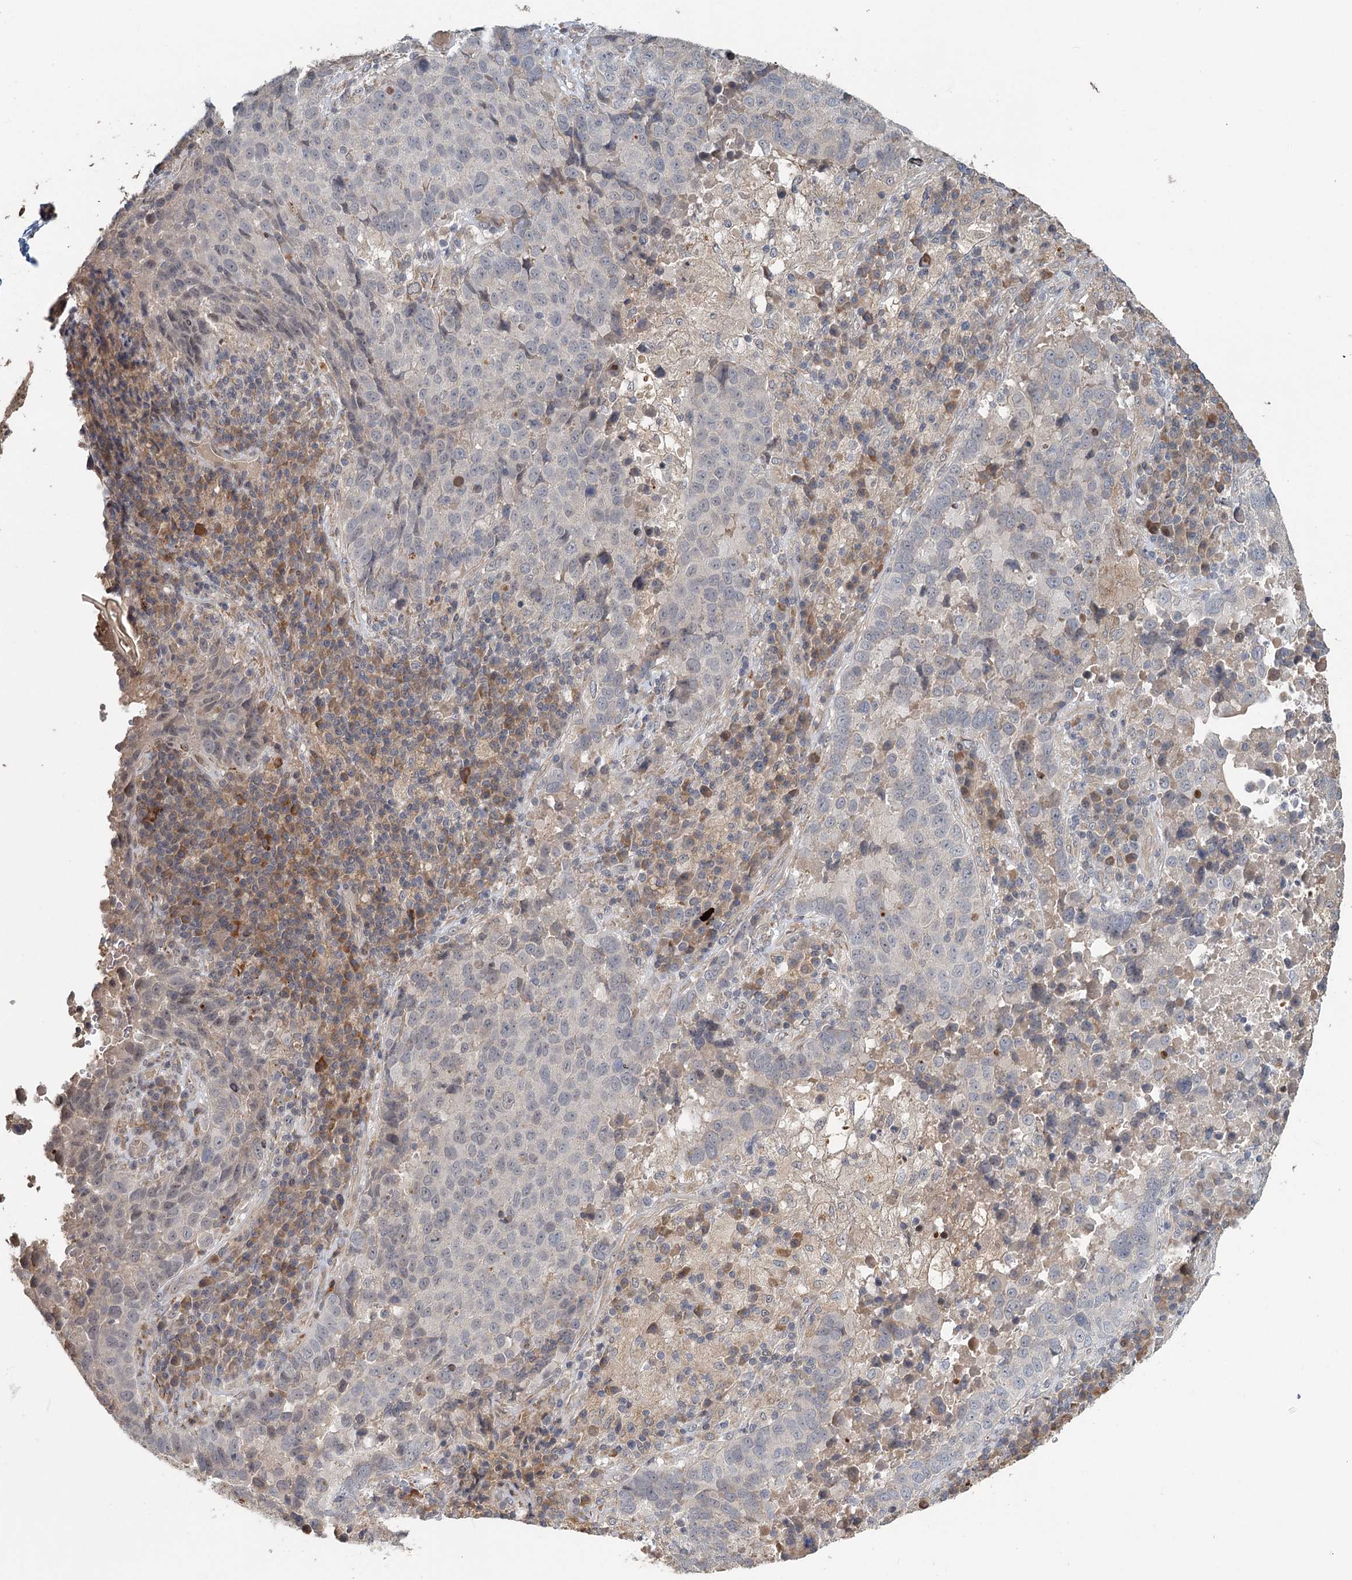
{"staining": {"intensity": "negative", "quantity": "none", "location": "none"}, "tissue": "lung cancer", "cell_type": "Tumor cells", "image_type": "cancer", "snomed": [{"axis": "morphology", "description": "Squamous cell carcinoma, NOS"}, {"axis": "topography", "description": "Lung"}], "caption": "An IHC image of lung cancer (squamous cell carcinoma) is shown. There is no staining in tumor cells of lung cancer (squamous cell carcinoma).", "gene": "RNF111", "patient": {"sex": "male", "age": 73}}